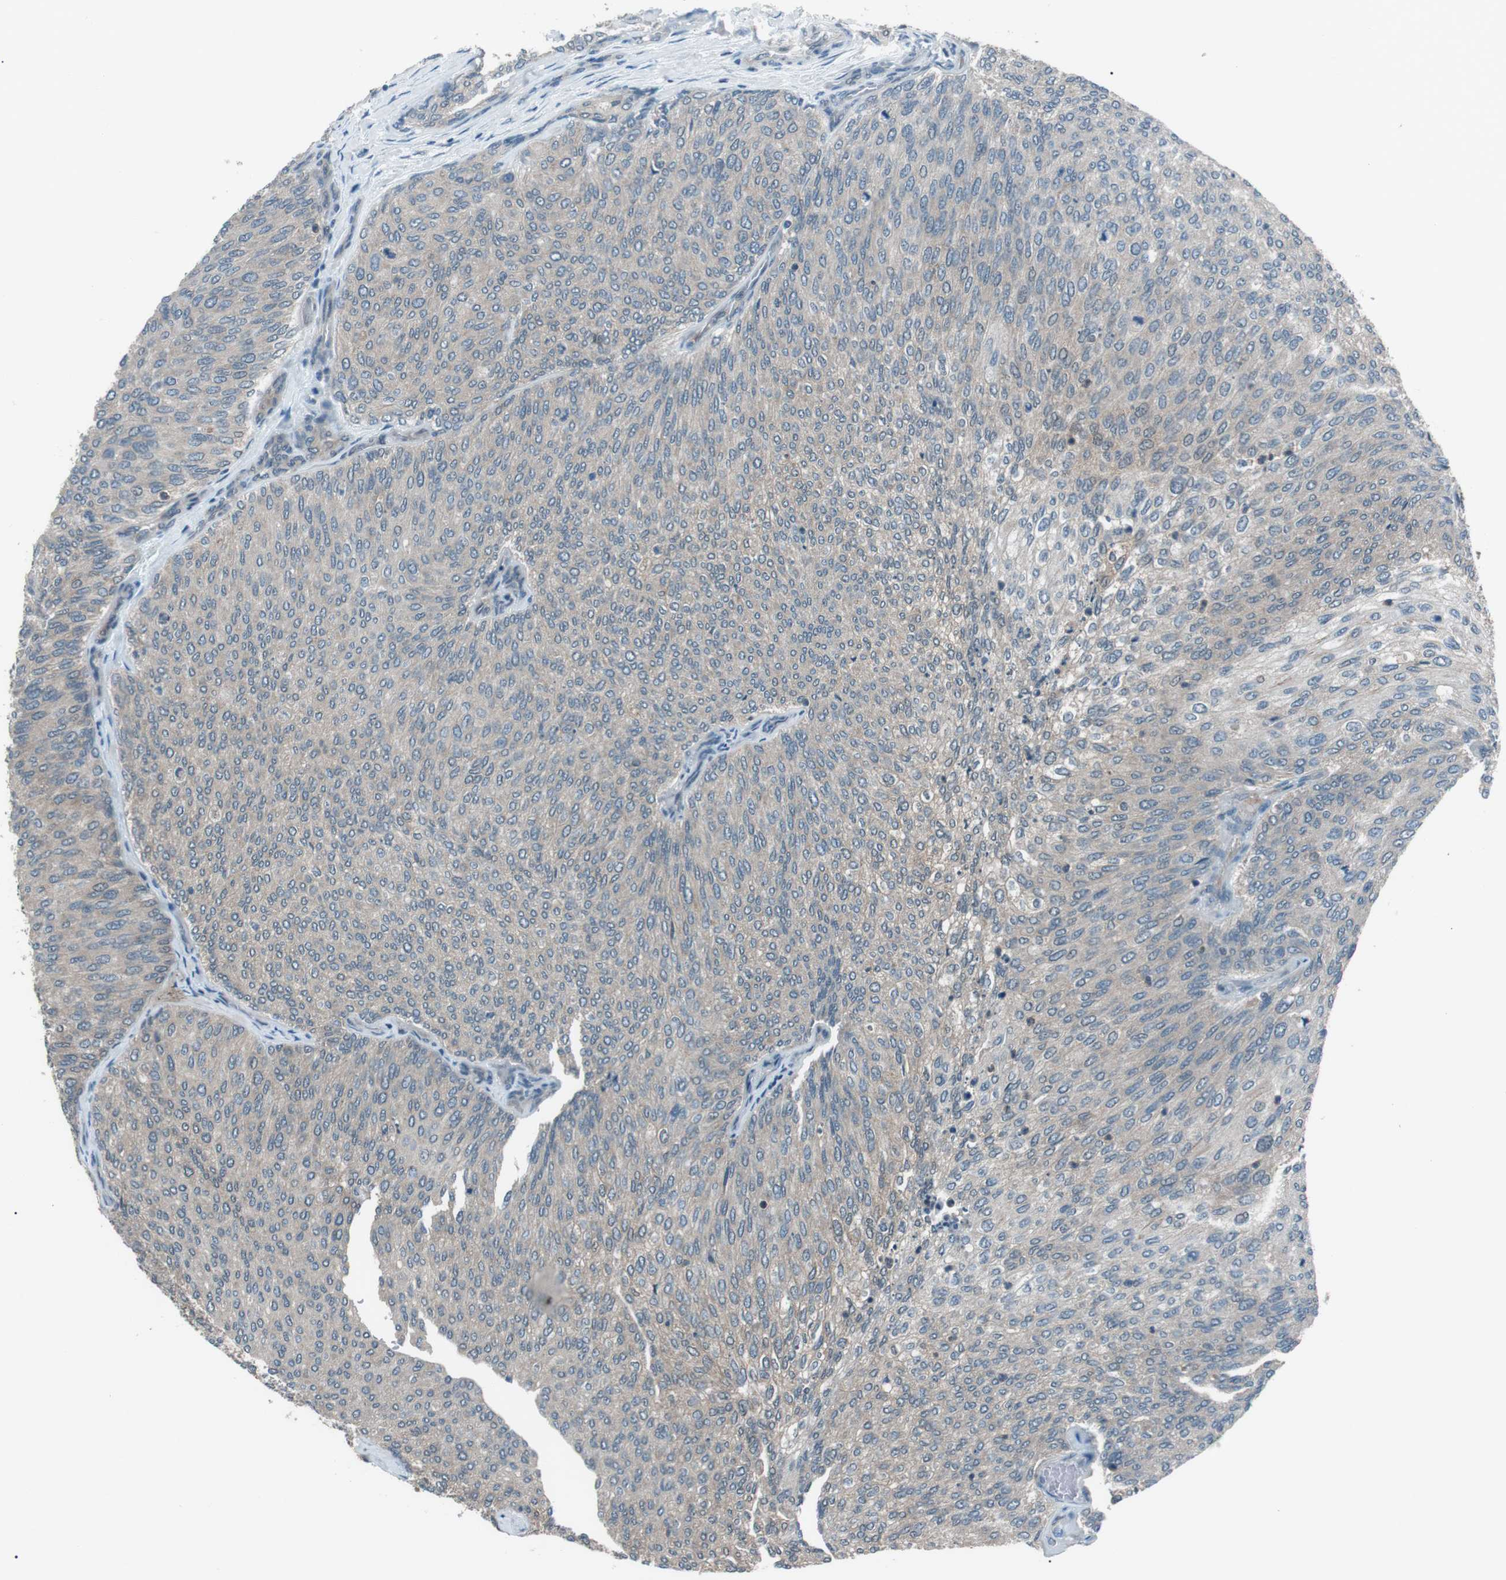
{"staining": {"intensity": "weak", "quantity": "25%-75%", "location": "cytoplasmic/membranous"}, "tissue": "urothelial cancer", "cell_type": "Tumor cells", "image_type": "cancer", "snomed": [{"axis": "morphology", "description": "Urothelial carcinoma, Low grade"}, {"axis": "topography", "description": "Urinary bladder"}], "caption": "Immunohistochemical staining of human urothelial cancer demonstrates low levels of weak cytoplasmic/membranous protein positivity in approximately 25%-75% of tumor cells.", "gene": "LRIG2", "patient": {"sex": "female", "age": 79}}